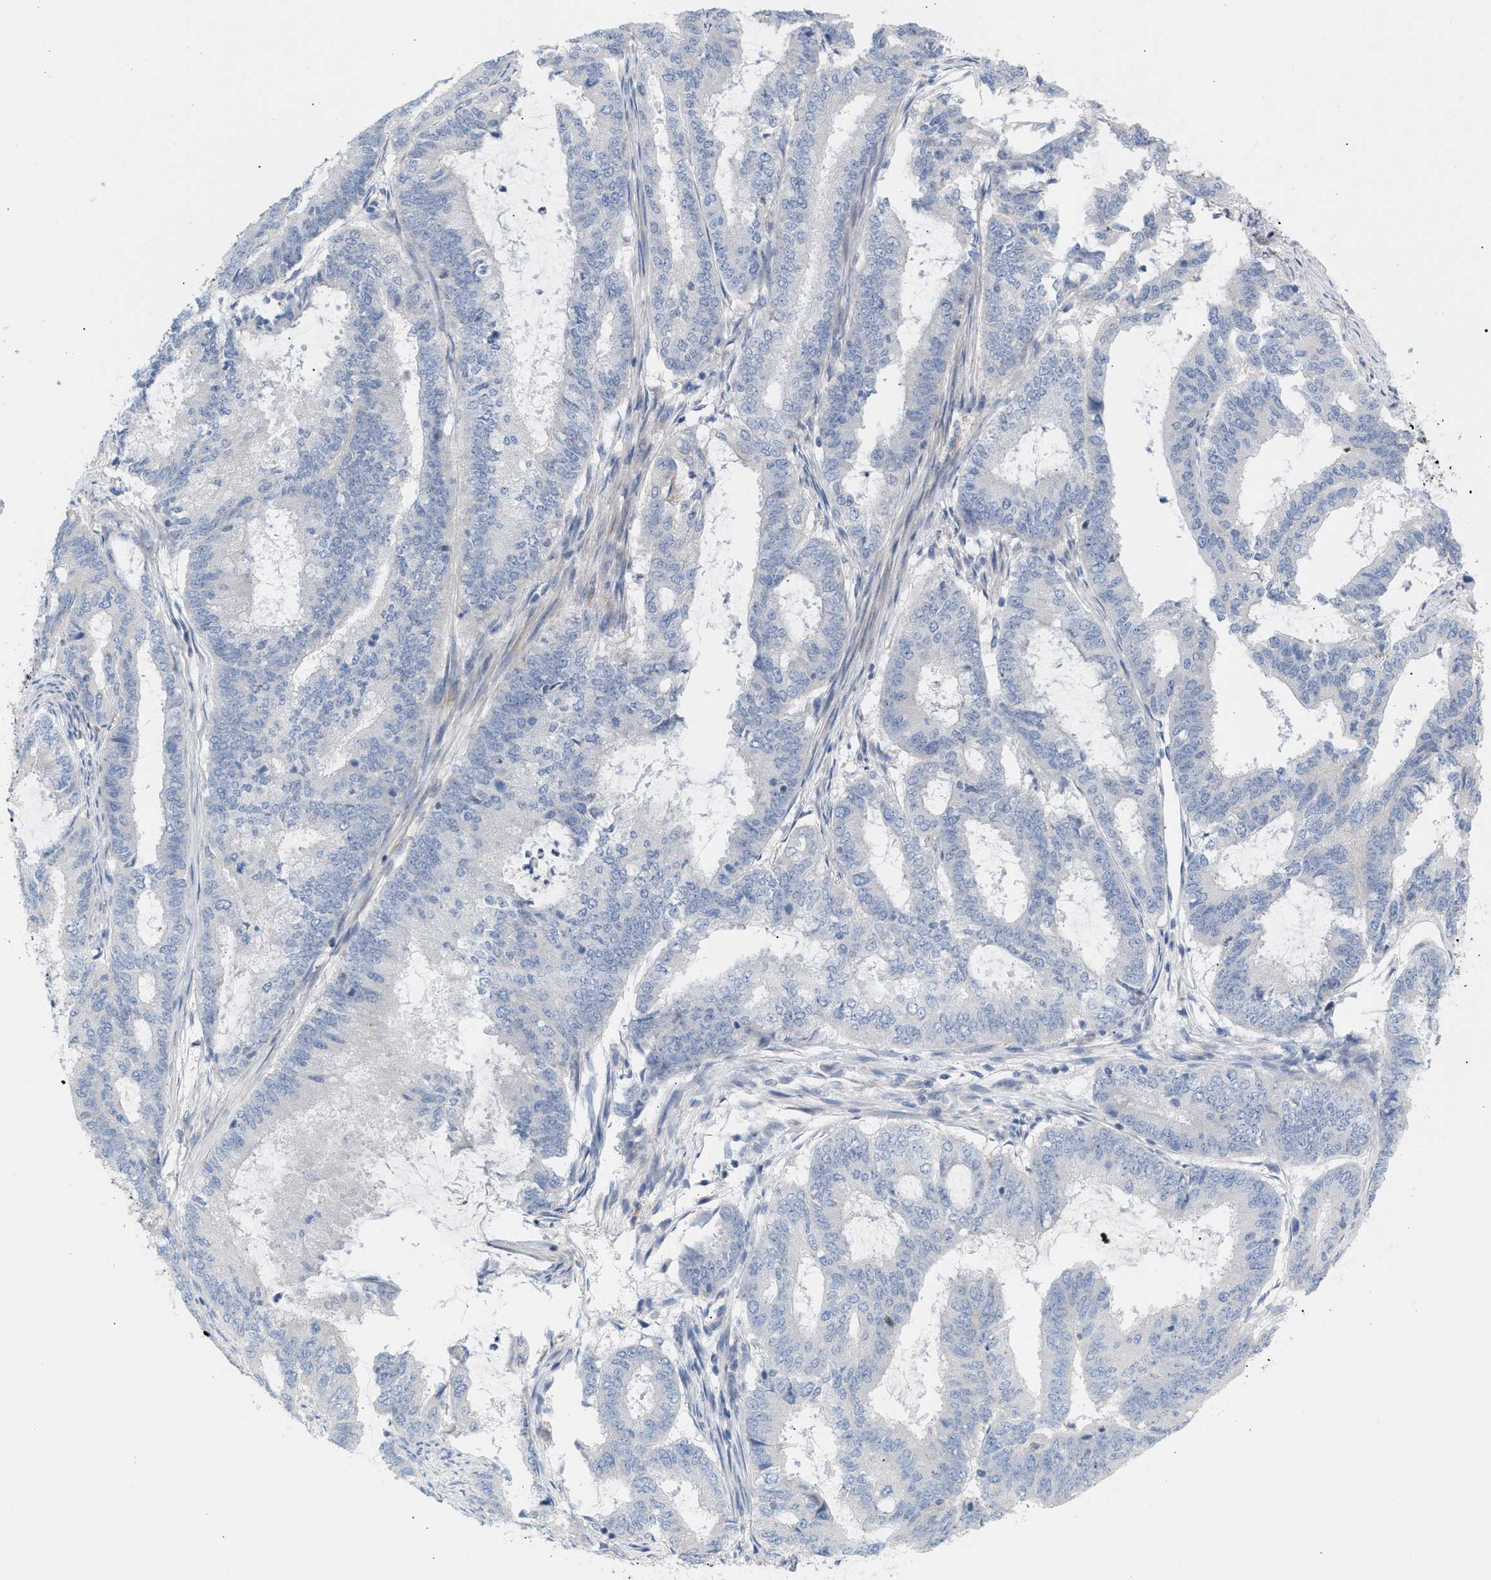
{"staining": {"intensity": "negative", "quantity": "none", "location": "none"}, "tissue": "endometrial cancer", "cell_type": "Tumor cells", "image_type": "cancer", "snomed": [{"axis": "morphology", "description": "Adenocarcinoma, NOS"}, {"axis": "topography", "description": "Endometrium"}], "caption": "Adenocarcinoma (endometrial) was stained to show a protein in brown. There is no significant expression in tumor cells.", "gene": "LRCH1", "patient": {"sex": "female", "age": 51}}